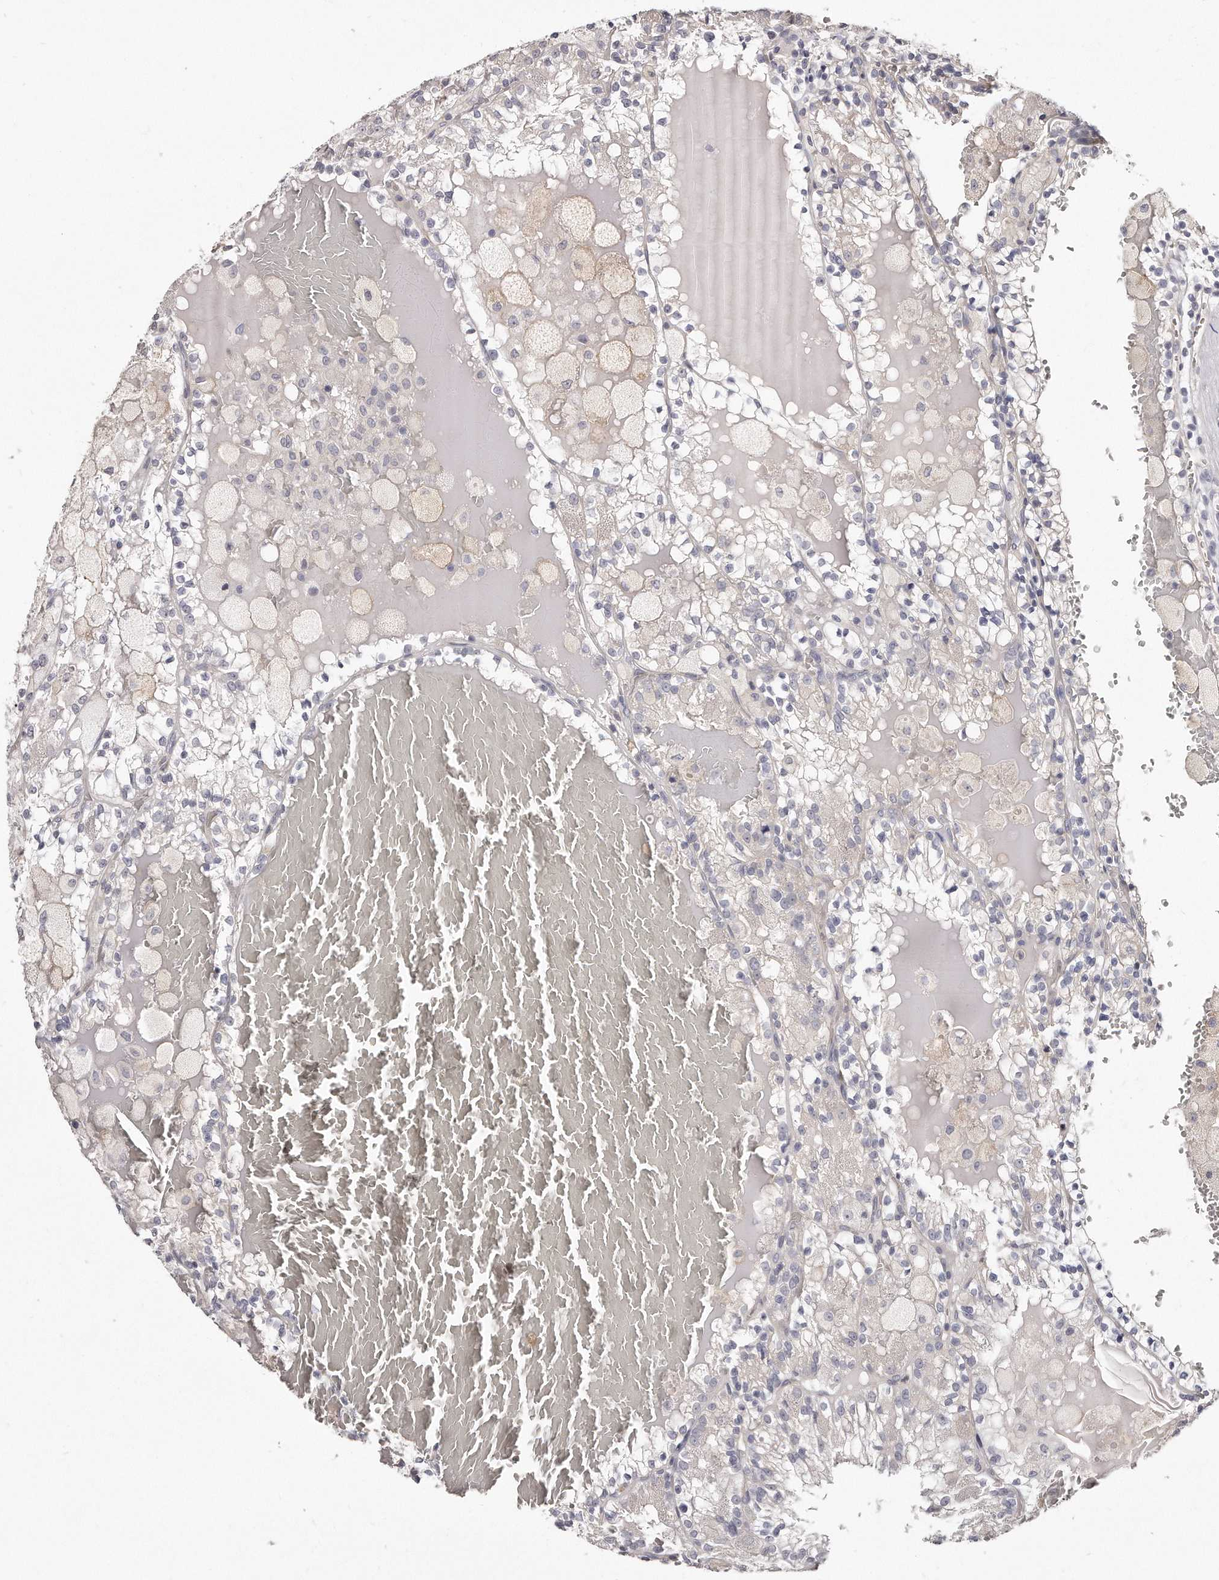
{"staining": {"intensity": "negative", "quantity": "none", "location": "none"}, "tissue": "renal cancer", "cell_type": "Tumor cells", "image_type": "cancer", "snomed": [{"axis": "morphology", "description": "Adenocarcinoma, NOS"}, {"axis": "topography", "description": "Kidney"}], "caption": "The image shows no staining of tumor cells in renal cancer (adenocarcinoma).", "gene": "TTLL4", "patient": {"sex": "female", "age": 56}}